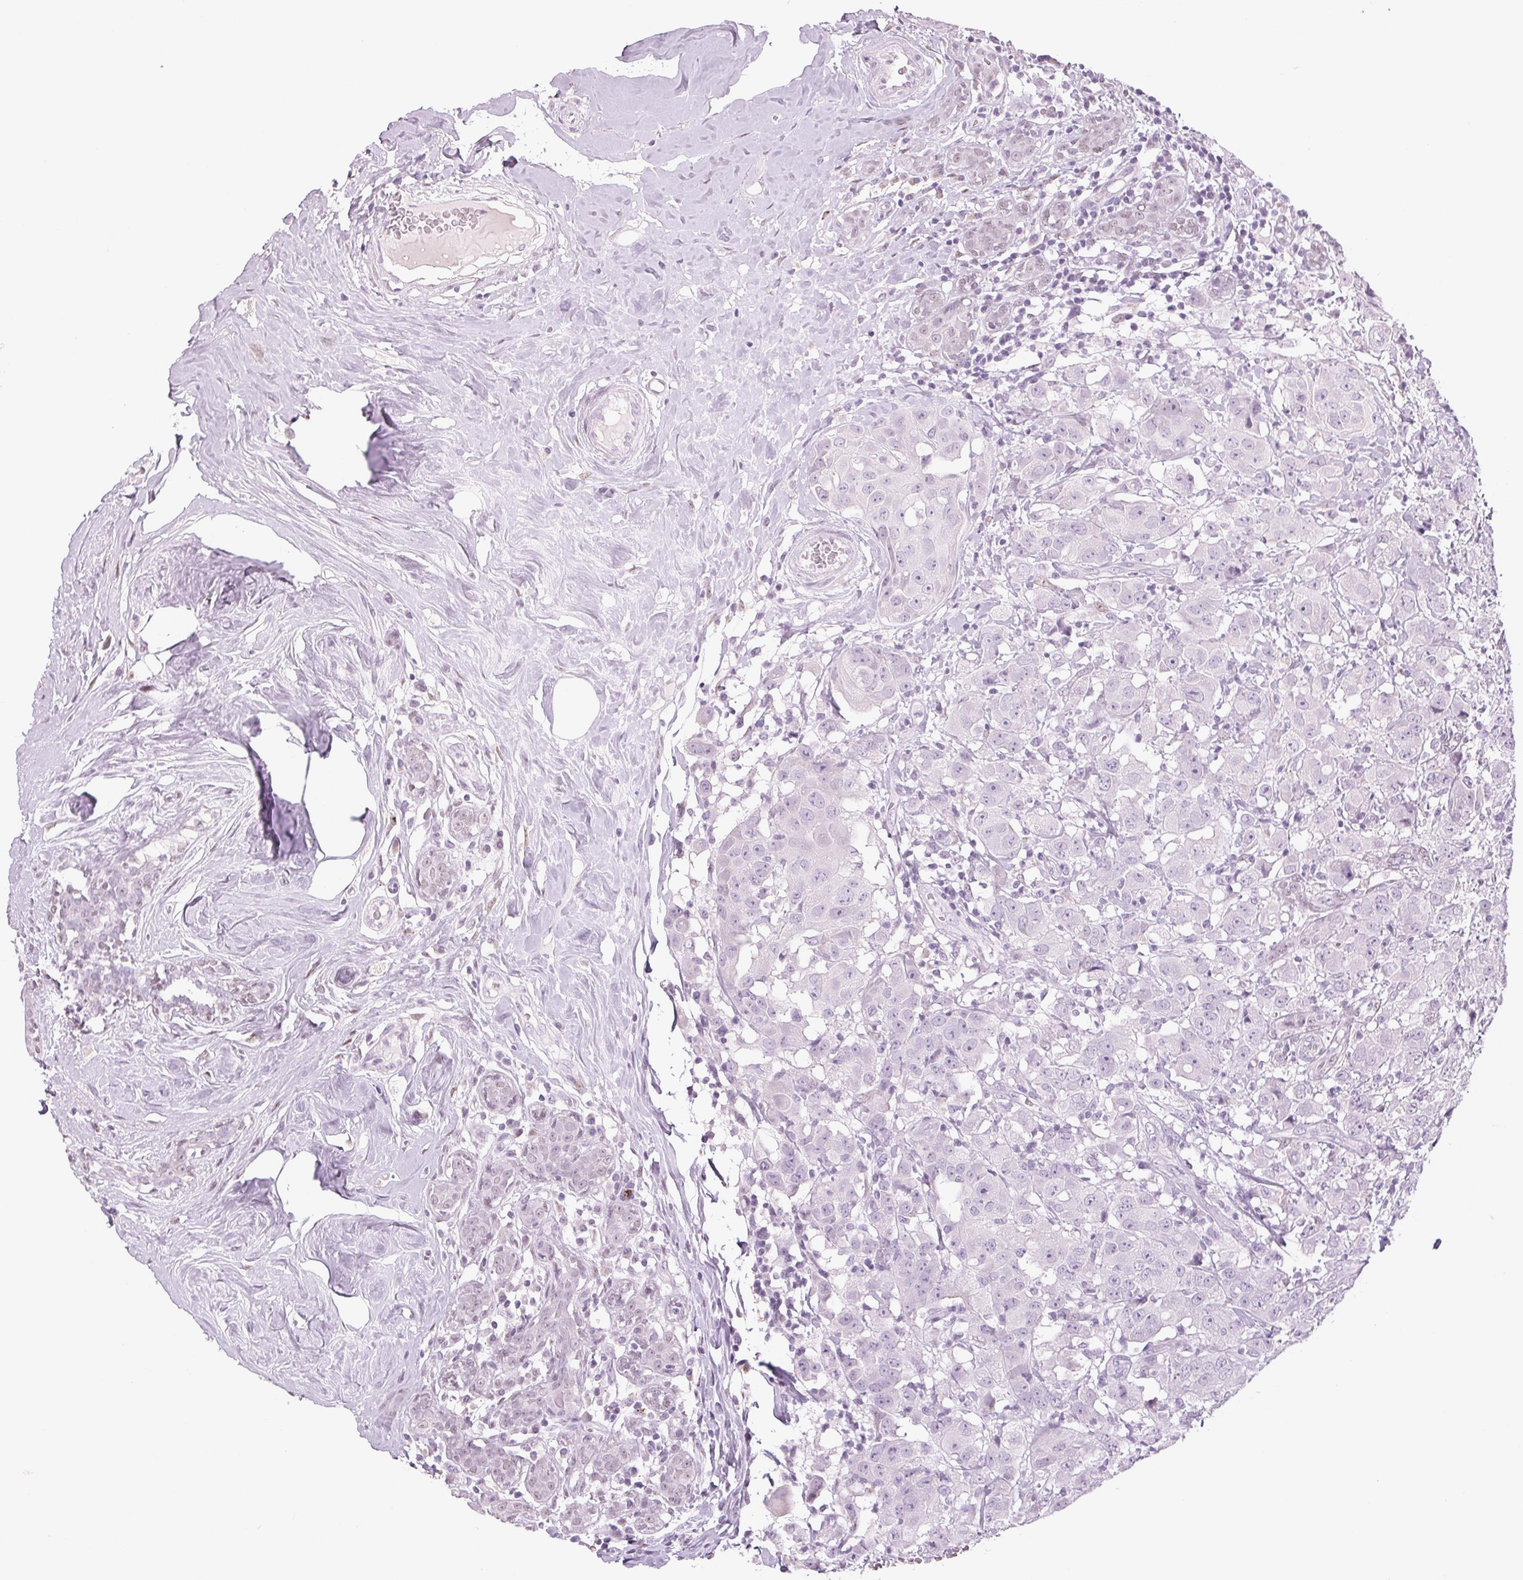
{"staining": {"intensity": "negative", "quantity": "none", "location": "none"}, "tissue": "breast cancer", "cell_type": "Tumor cells", "image_type": "cancer", "snomed": [{"axis": "morphology", "description": "Normal tissue, NOS"}, {"axis": "morphology", "description": "Duct carcinoma"}, {"axis": "topography", "description": "Breast"}], "caption": "Image shows no protein expression in tumor cells of breast cancer tissue.", "gene": "DNAJC6", "patient": {"sex": "female", "age": 43}}